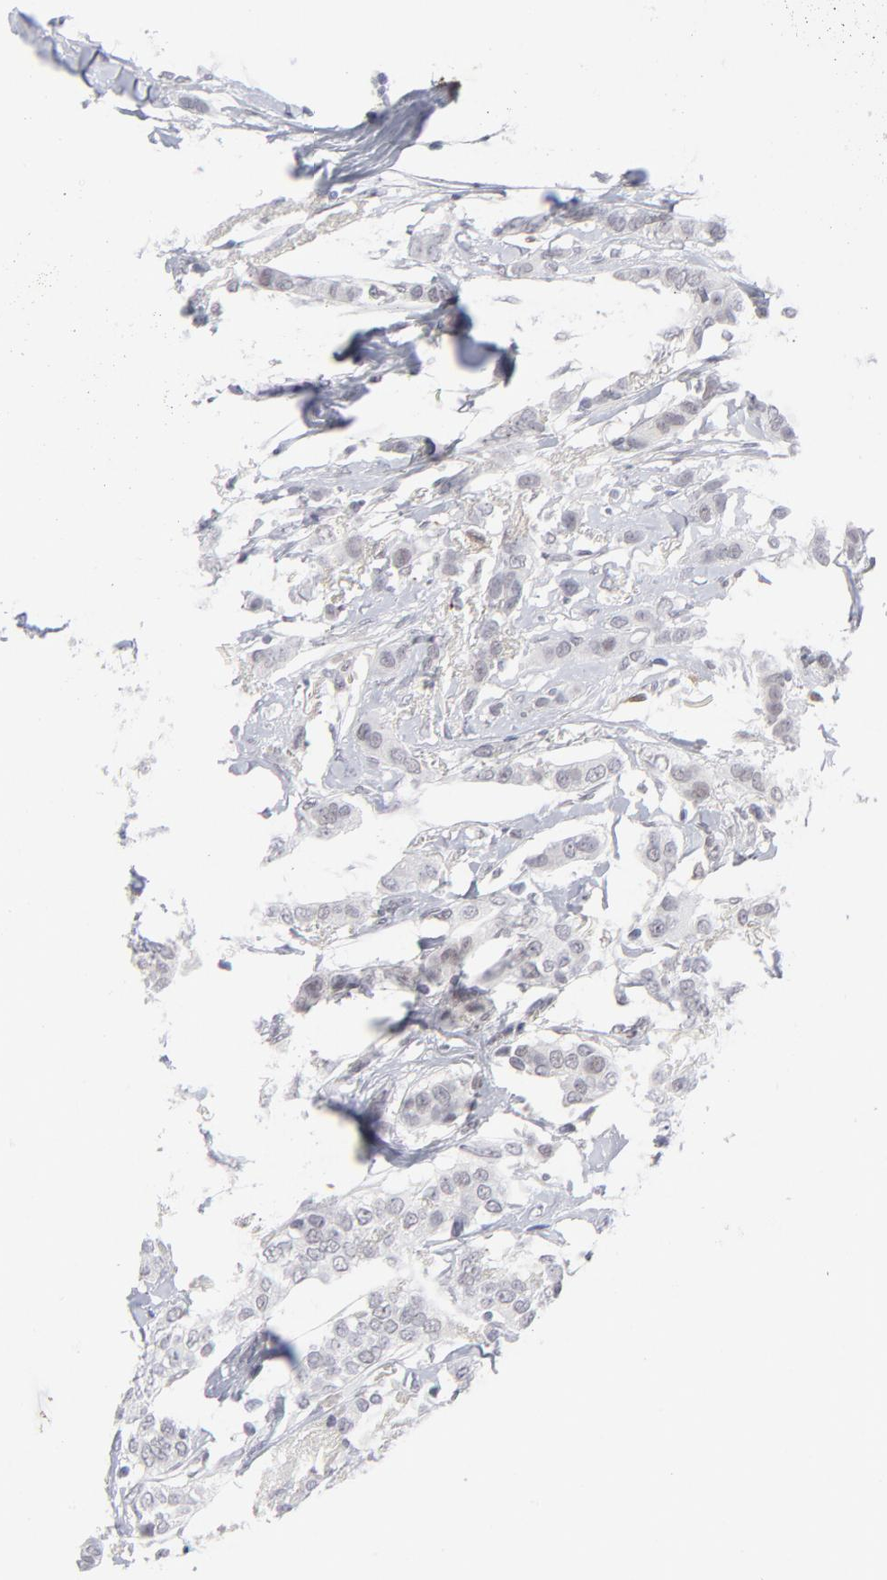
{"staining": {"intensity": "negative", "quantity": "none", "location": "none"}, "tissue": "breast cancer", "cell_type": "Tumor cells", "image_type": "cancer", "snomed": [{"axis": "morphology", "description": "Lobular carcinoma"}, {"axis": "topography", "description": "Breast"}], "caption": "Photomicrograph shows no protein expression in tumor cells of breast cancer tissue.", "gene": "CCR2", "patient": {"sex": "female", "age": 55}}